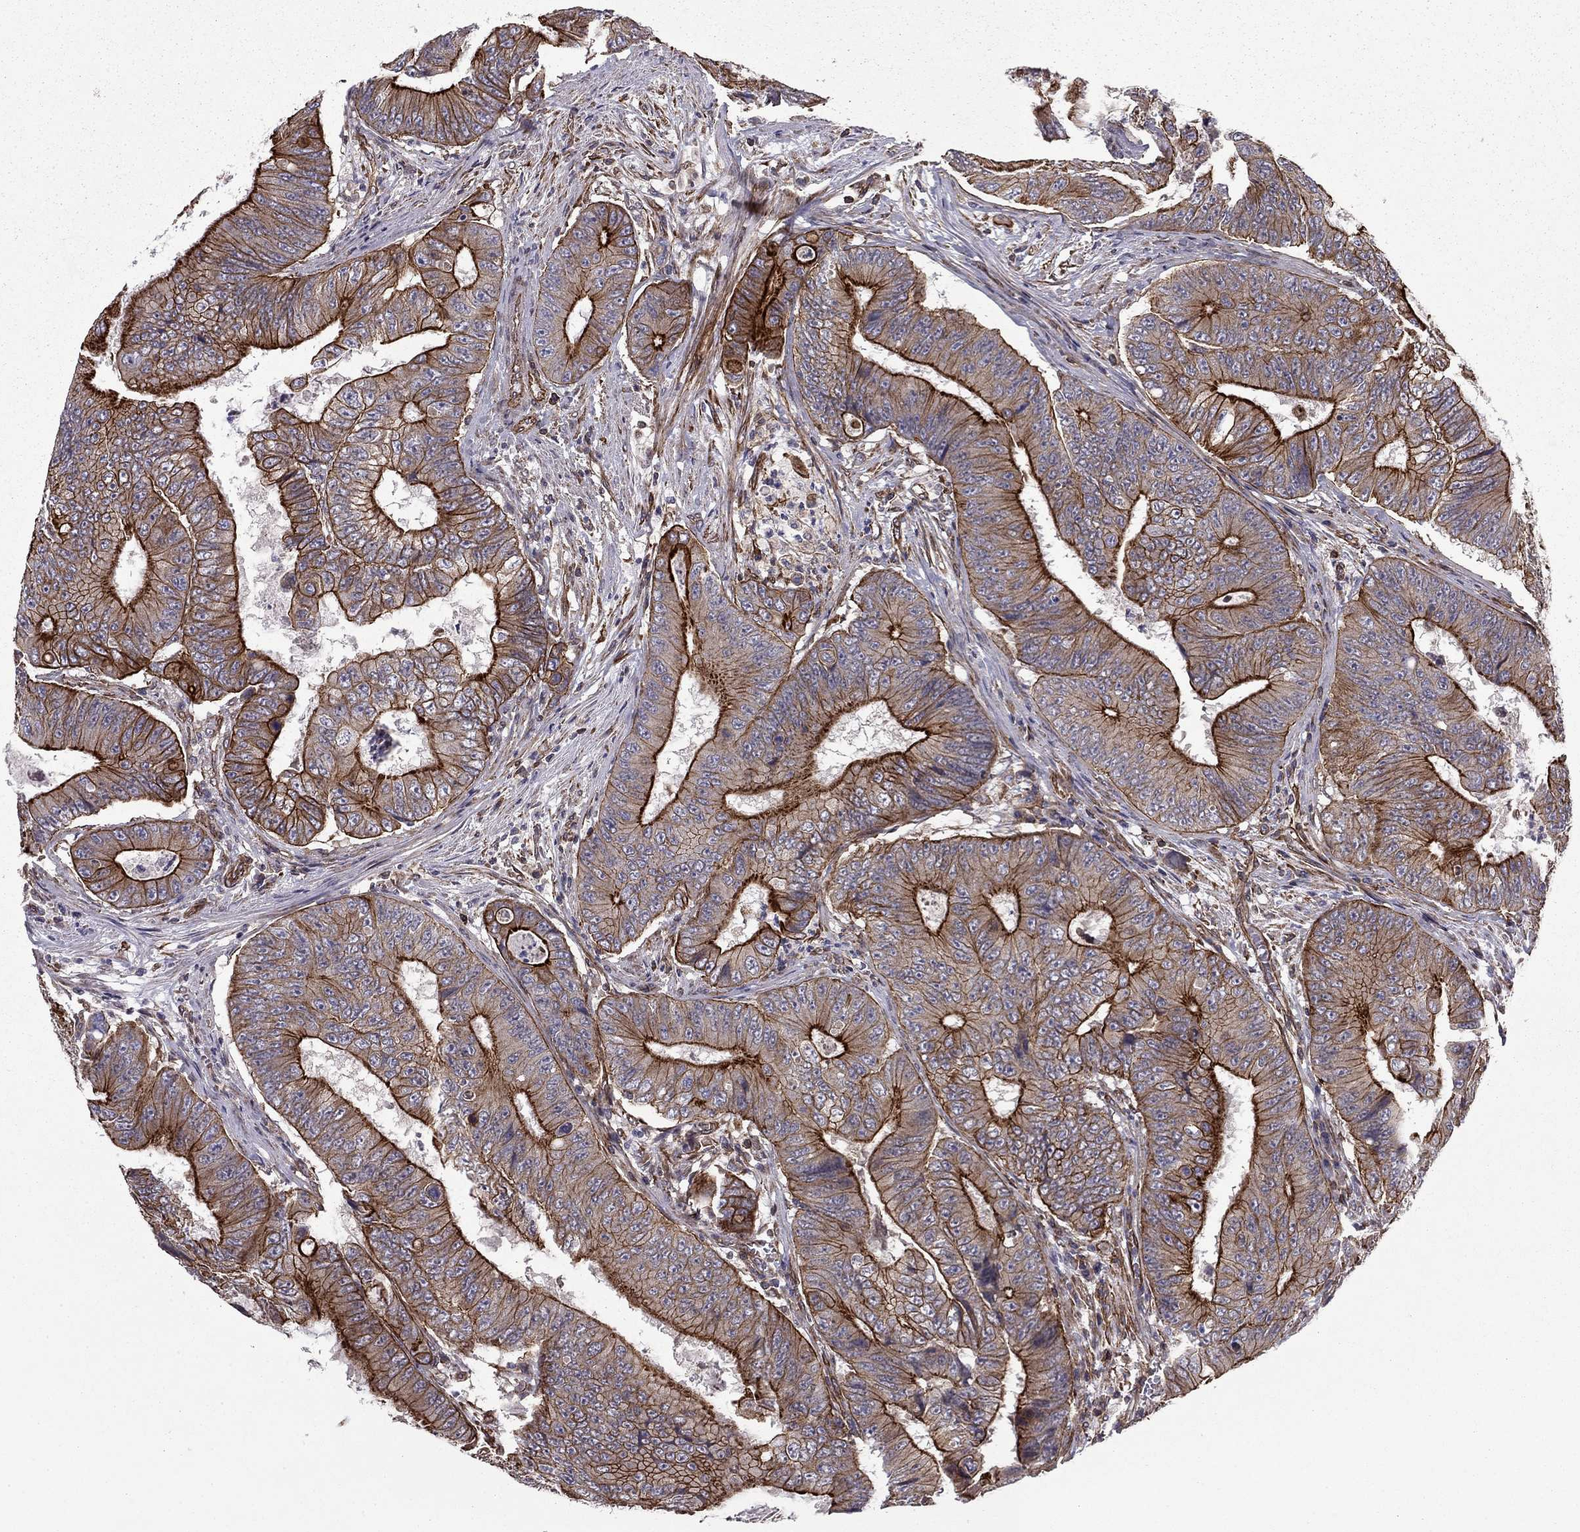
{"staining": {"intensity": "strong", "quantity": "25%-75%", "location": "cytoplasmic/membranous"}, "tissue": "colorectal cancer", "cell_type": "Tumor cells", "image_type": "cancer", "snomed": [{"axis": "morphology", "description": "Adenocarcinoma, NOS"}, {"axis": "topography", "description": "Colon"}], "caption": "Adenocarcinoma (colorectal) stained with DAB (3,3'-diaminobenzidine) immunohistochemistry exhibits high levels of strong cytoplasmic/membranous expression in approximately 25%-75% of tumor cells.", "gene": "SHMT1", "patient": {"sex": "female", "age": 48}}